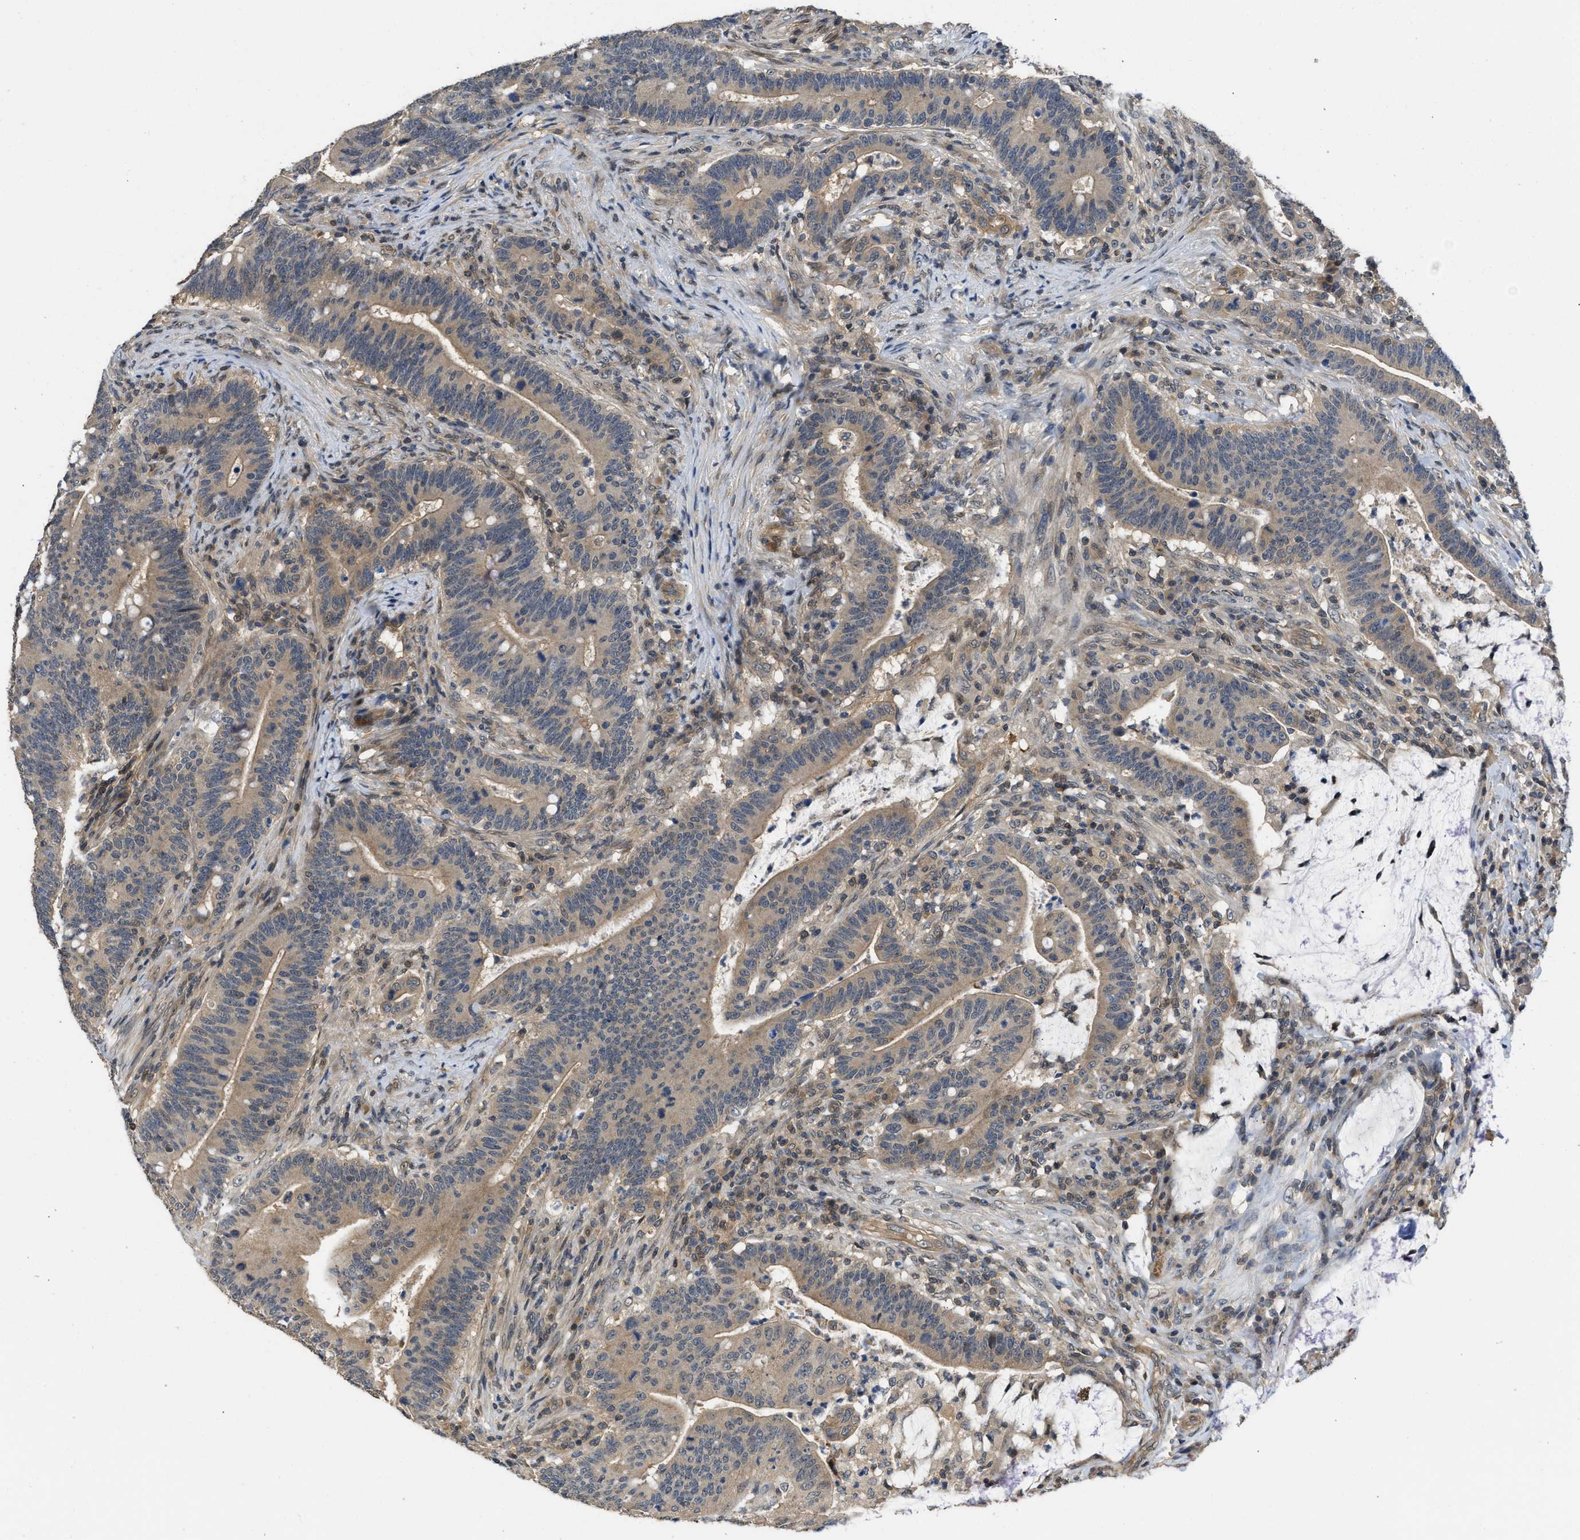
{"staining": {"intensity": "weak", "quantity": ">75%", "location": "cytoplasmic/membranous"}, "tissue": "colorectal cancer", "cell_type": "Tumor cells", "image_type": "cancer", "snomed": [{"axis": "morphology", "description": "Normal tissue, NOS"}, {"axis": "morphology", "description": "Adenocarcinoma, NOS"}, {"axis": "topography", "description": "Colon"}], "caption": "This photomicrograph shows IHC staining of human colorectal cancer, with low weak cytoplasmic/membranous positivity in about >75% of tumor cells.", "gene": "TES", "patient": {"sex": "female", "age": 66}}